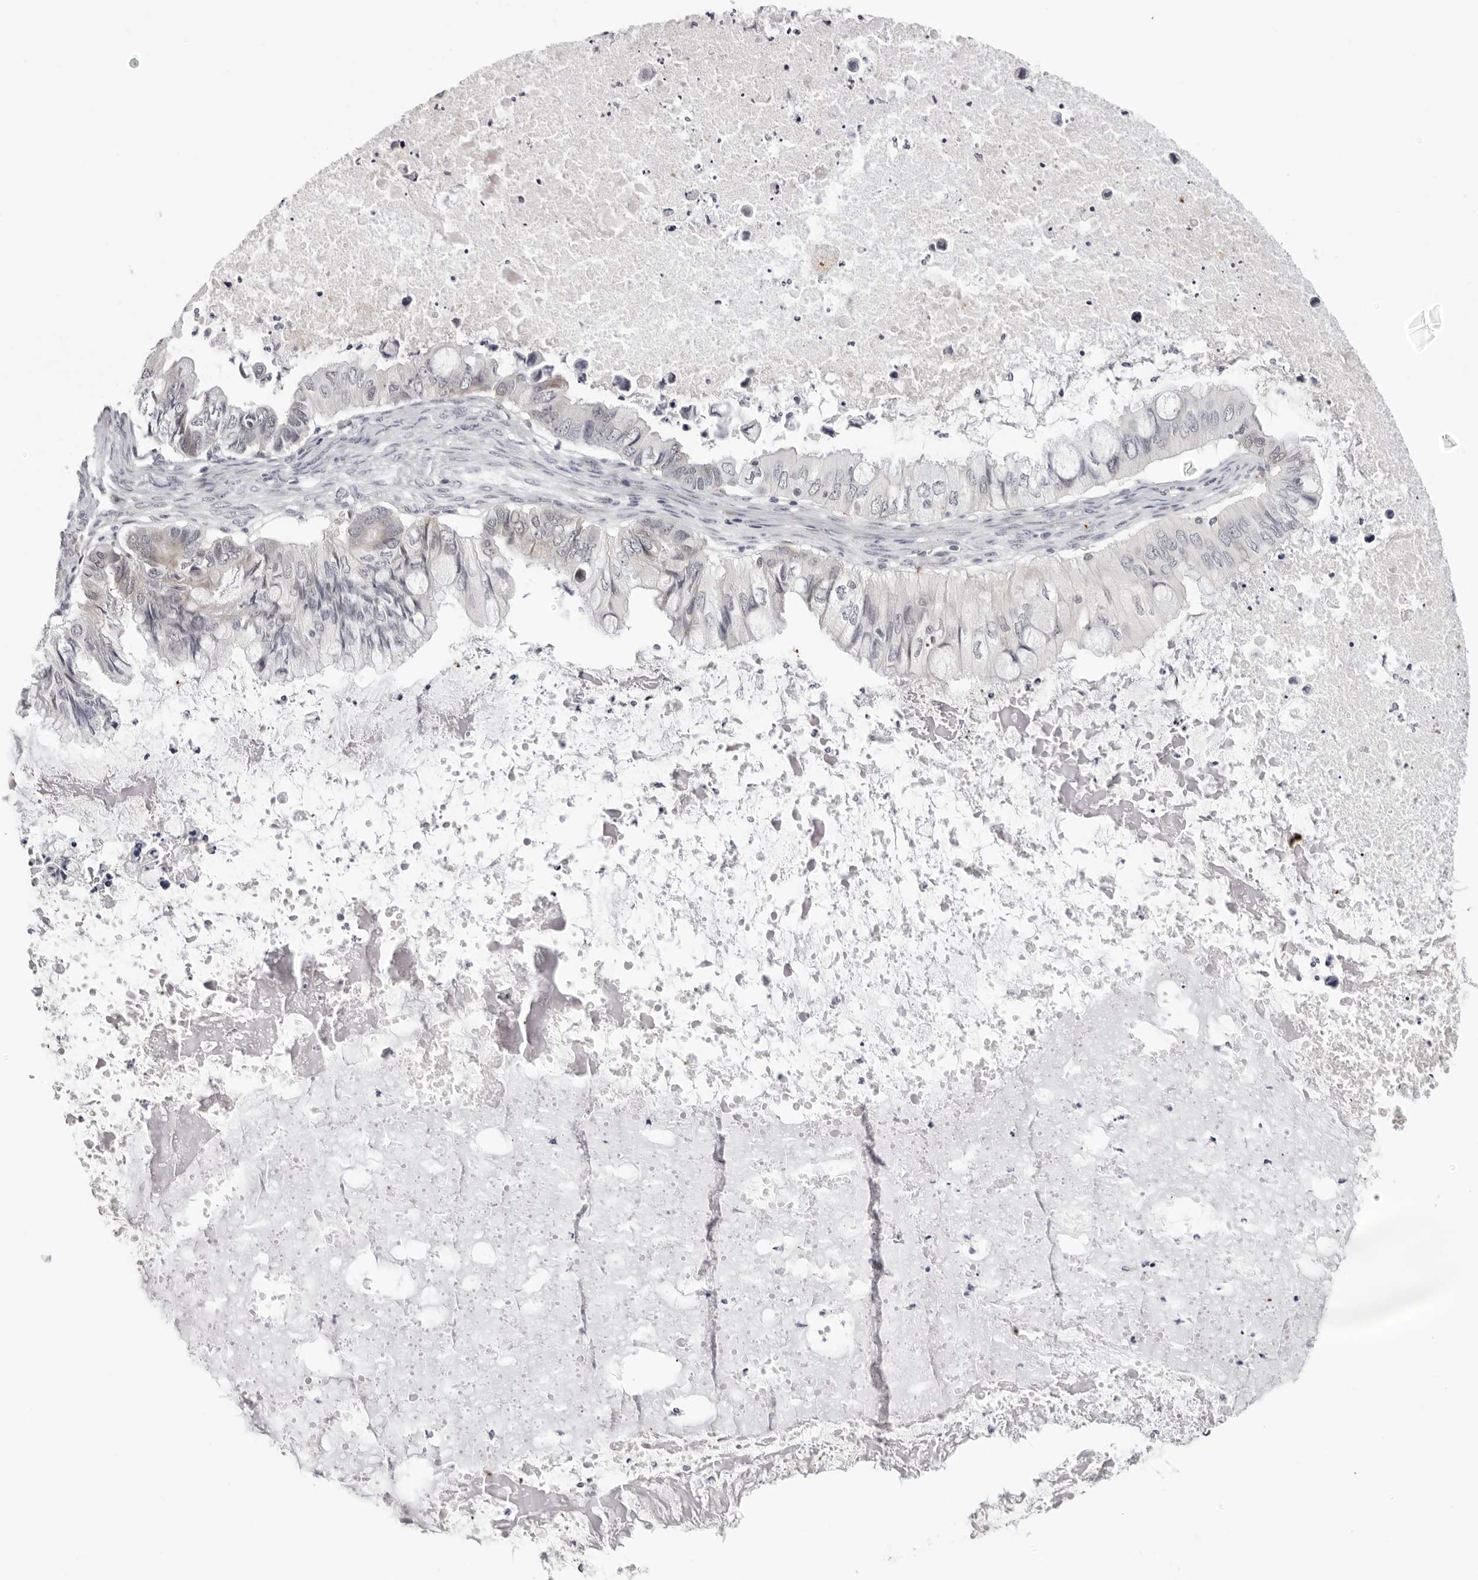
{"staining": {"intensity": "negative", "quantity": "none", "location": "none"}, "tissue": "ovarian cancer", "cell_type": "Tumor cells", "image_type": "cancer", "snomed": [{"axis": "morphology", "description": "Cystadenocarcinoma, mucinous, NOS"}, {"axis": "topography", "description": "Ovary"}], "caption": "Ovarian cancer was stained to show a protein in brown. There is no significant staining in tumor cells. The staining is performed using DAB brown chromogen with nuclei counter-stained in using hematoxylin.", "gene": "PRUNE1", "patient": {"sex": "female", "age": 80}}